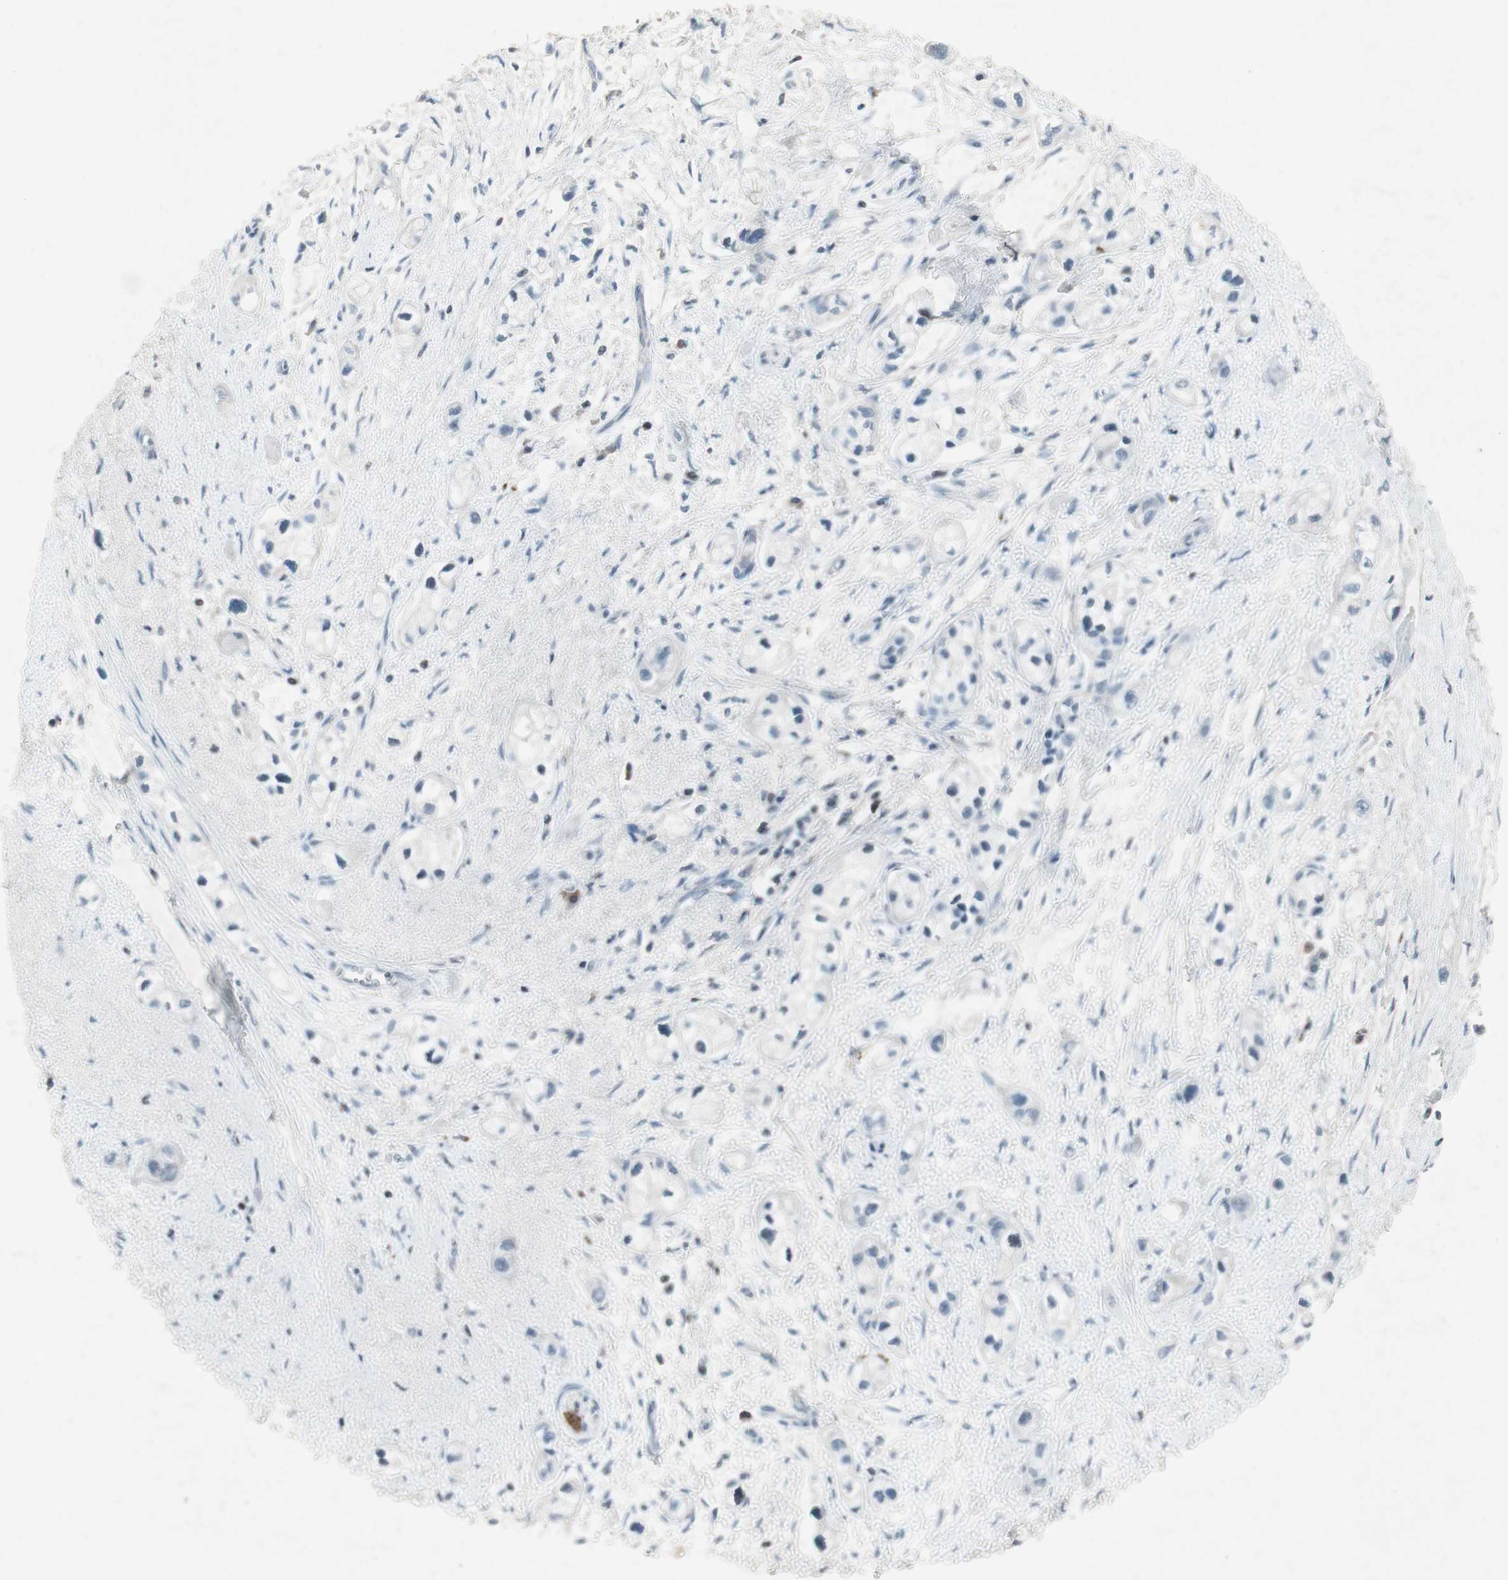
{"staining": {"intensity": "negative", "quantity": "none", "location": "none"}, "tissue": "pancreatic cancer", "cell_type": "Tumor cells", "image_type": "cancer", "snomed": [{"axis": "morphology", "description": "Adenocarcinoma, NOS"}, {"axis": "topography", "description": "Pancreas"}], "caption": "Immunohistochemical staining of human pancreatic cancer demonstrates no significant staining in tumor cells.", "gene": "ARG2", "patient": {"sex": "male", "age": 74}}